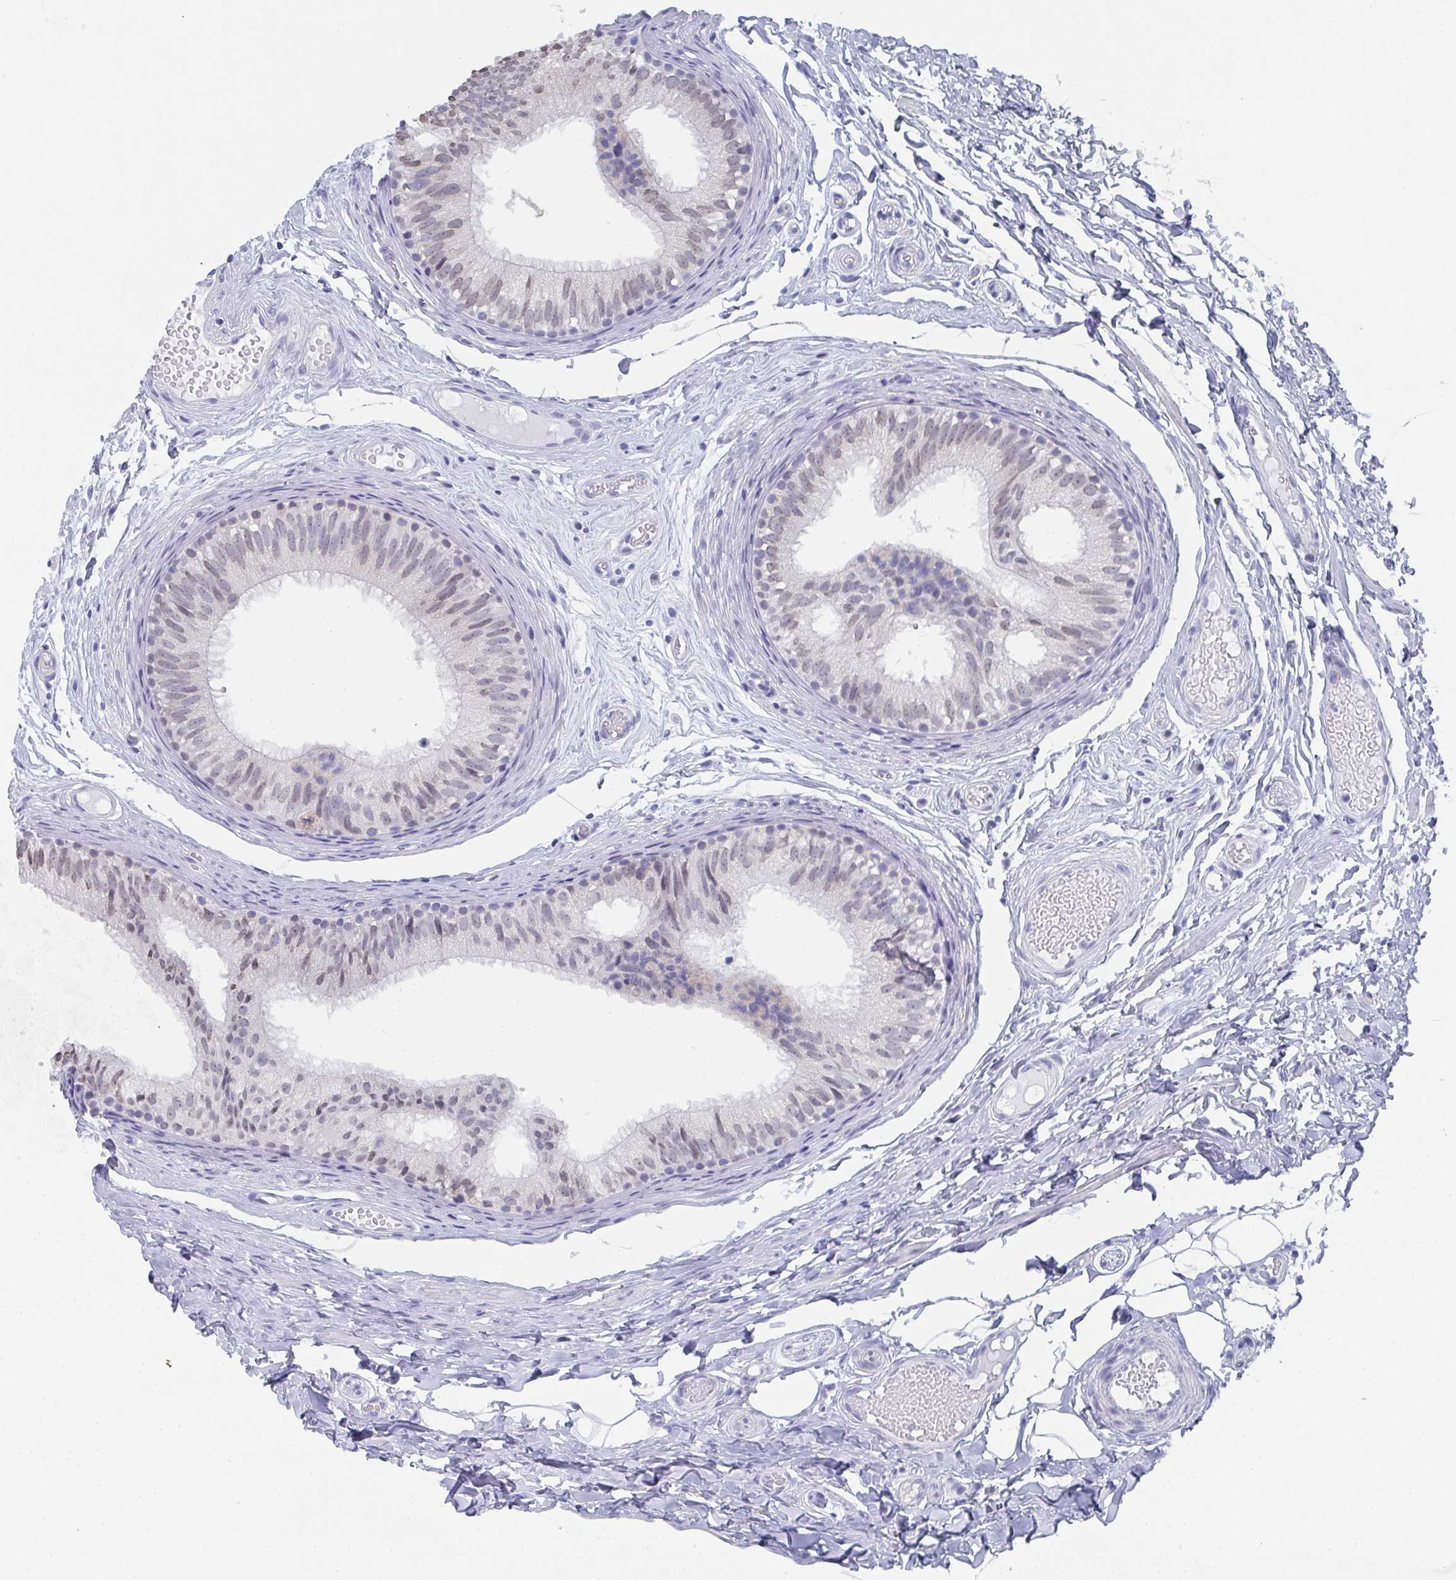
{"staining": {"intensity": "weak", "quantity": "<25%", "location": "nuclear"}, "tissue": "epididymis", "cell_type": "Glandular cells", "image_type": "normal", "snomed": [{"axis": "morphology", "description": "Normal tissue, NOS"}, {"axis": "morphology", "description": "Seminoma, NOS"}, {"axis": "topography", "description": "Testis"}, {"axis": "topography", "description": "Epididymis"}], "caption": "Immunohistochemical staining of unremarkable epididymis exhibits no significant expression in glandular cells.", "gene": "DYDC2", "patient": {"sex": "male", "age": 34}}